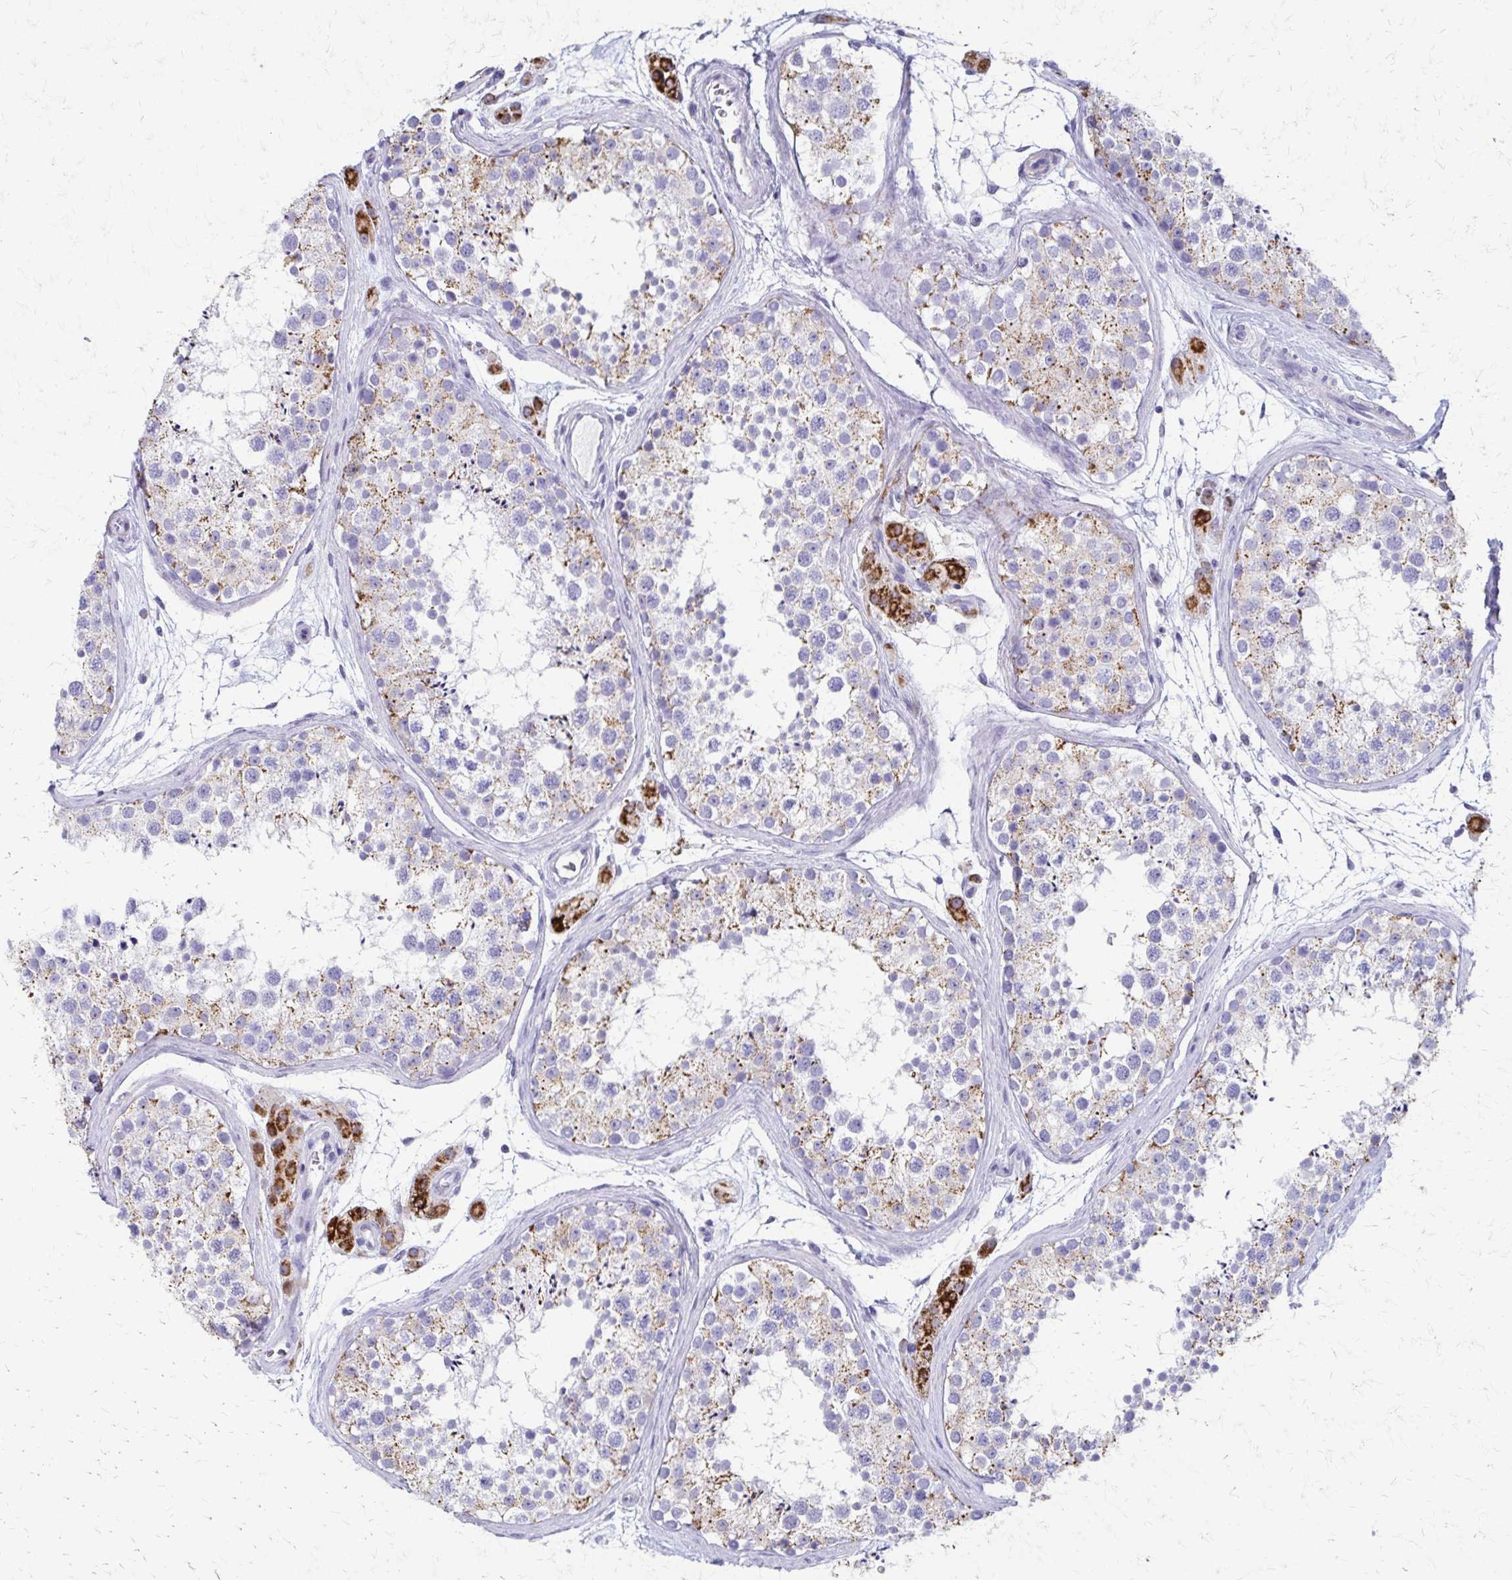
{"staining": {"intensity": "weak", "quantity": "25%-75%", "location": "cytoplasmic/membranous"}, "tissue": "testis", "cell_type": "Cells in seminiferous ducts", "image_type": "normal", "snomed": [{"axis": "morphology", "description": "Normal tissue, NOS"}, {"axis": "topography", "description": "Testis"}], "caption": "Normal testis was stained to show a protein in brown. There is low levels of weak cytoplasmic/membranous expression in about 25%-75% of cells in seminiferous ducts.", "gene": "ZSCAN5B", "patient": {"sex": "male", "age": 41}}